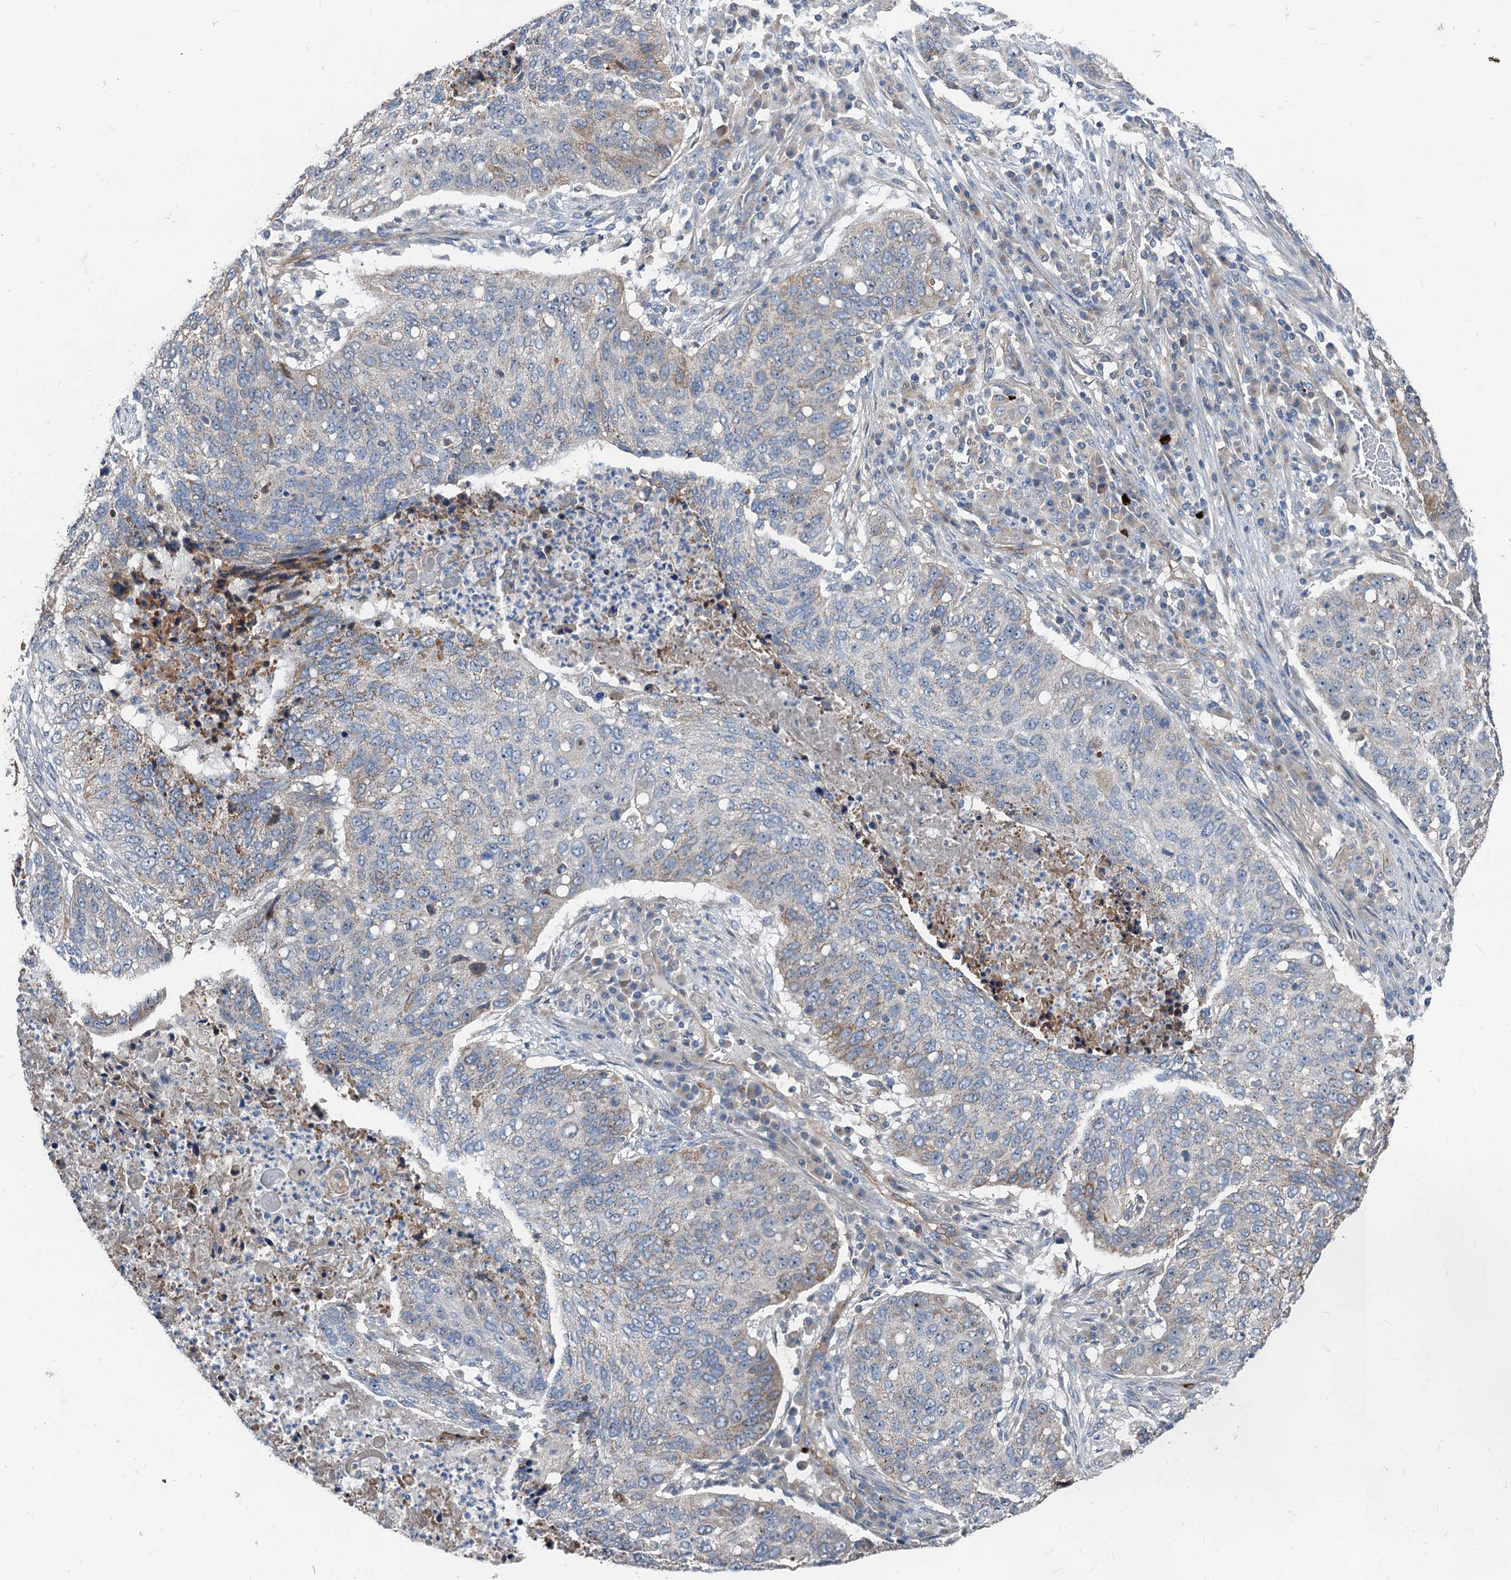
{"staining": {"intensity": "weak", "quantity": "<25%", "location": "cytoplasmic/membranous"}, "tissue": "lung cancer", "cell_type": "Tumor cells", "image_type": "cancer", "snomed": [{"axis": "morphology", "description": "Squamous cell carcinoma, NOS"}, {"axis": "topography", "description": "Lung"}], "caption": "Tumor cells are negative for brown protein staining in squamous cell carcinoma (lung). (Stains: DAB immunohistochemistry with hematoxylin counter stain, Microscopy: brightfield microscopy at high magnification).", "gene": "ANKRD26", "patient": {"sex": "female", "age": 63}}